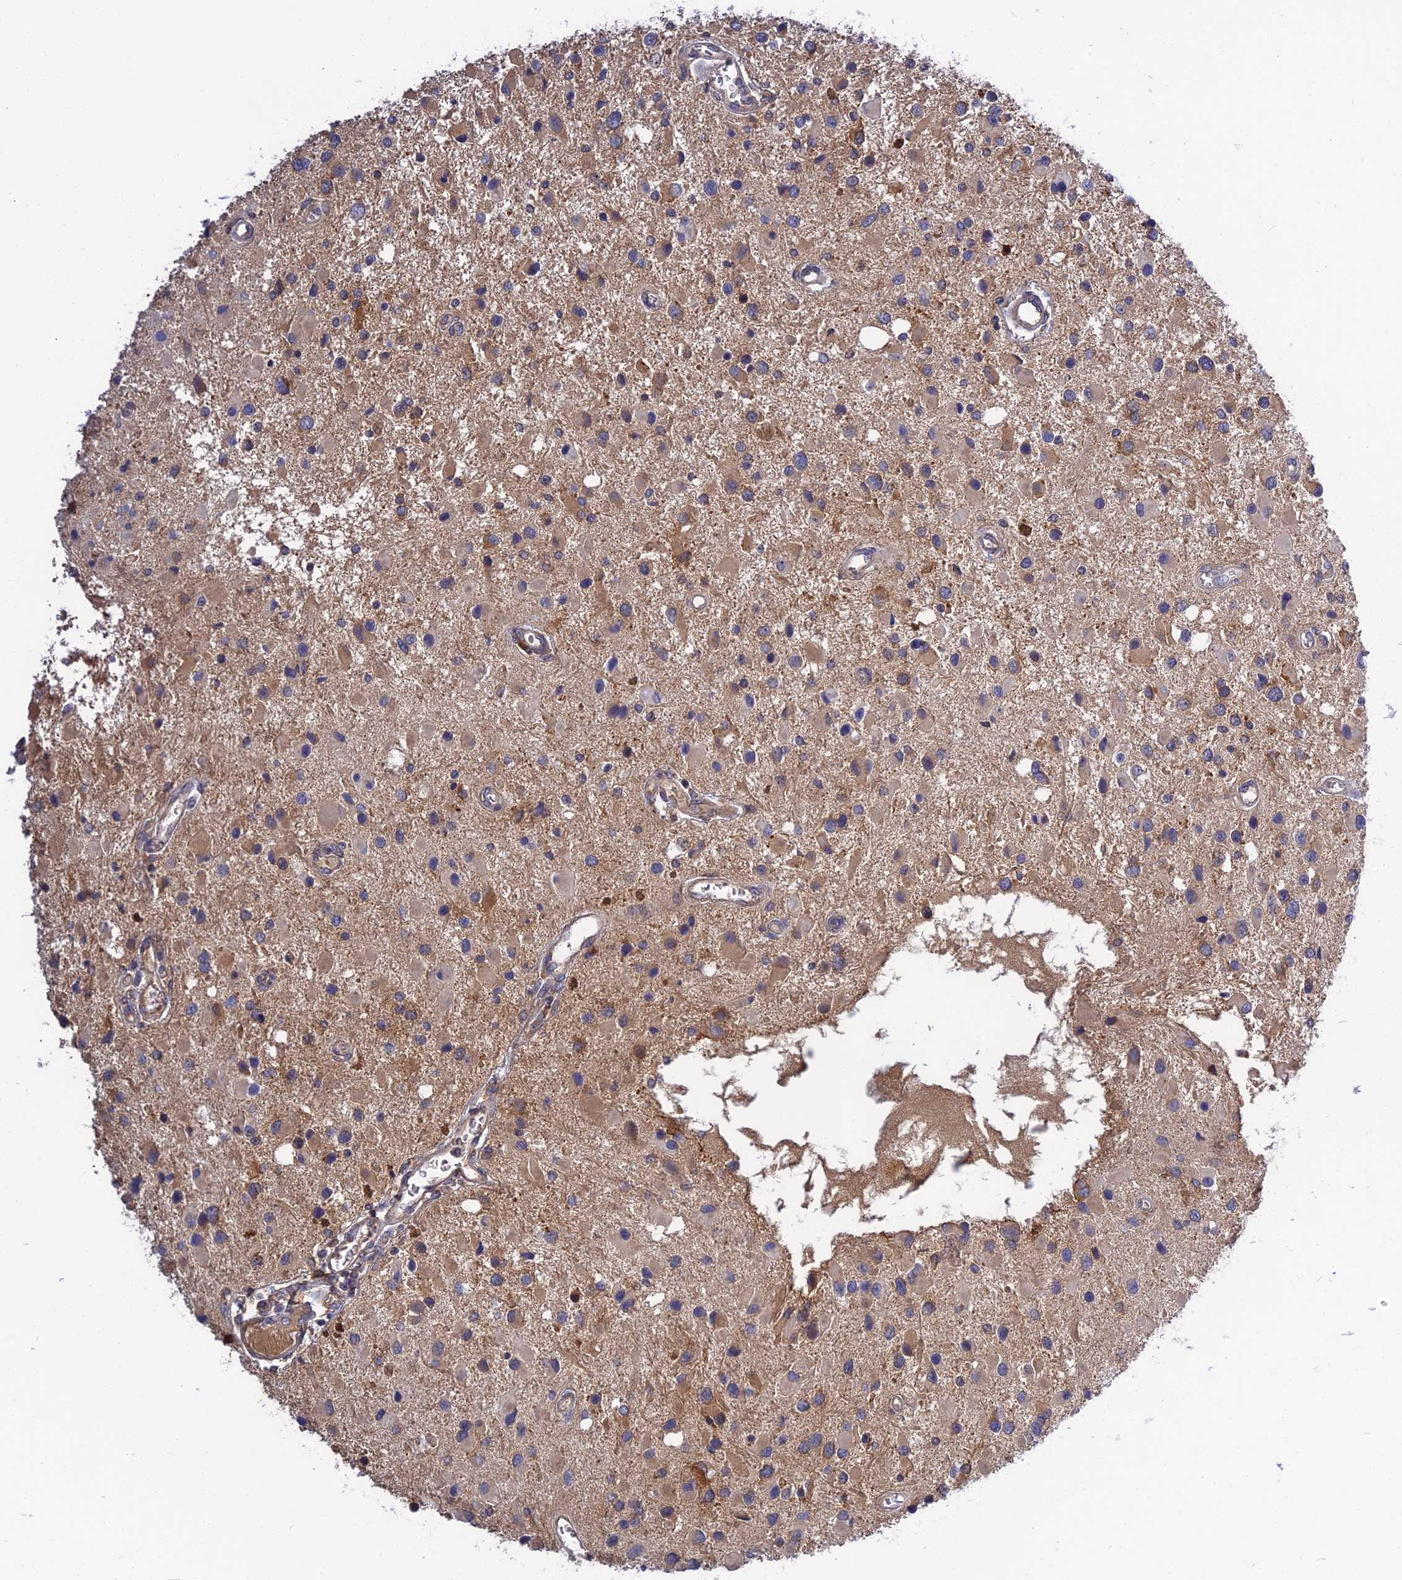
{"staining": {"intensity": "weak", "quantity": "<25%", "location": "cytoplasmic/membranous"}, "tissue": "glioma", "cell_type": "Tumor cells", "image_type": "cancer", "snomed": [{"axis": "morphology", "description": "Glioma, malignant, High grade"}, {"axis": "topography", "description": "Brain"}], "caption": "This is an IHC image of glioma. There is no expression in tumor cells.", "gene": "CRACD", "patient": {"sex": "male", "age": 53}}